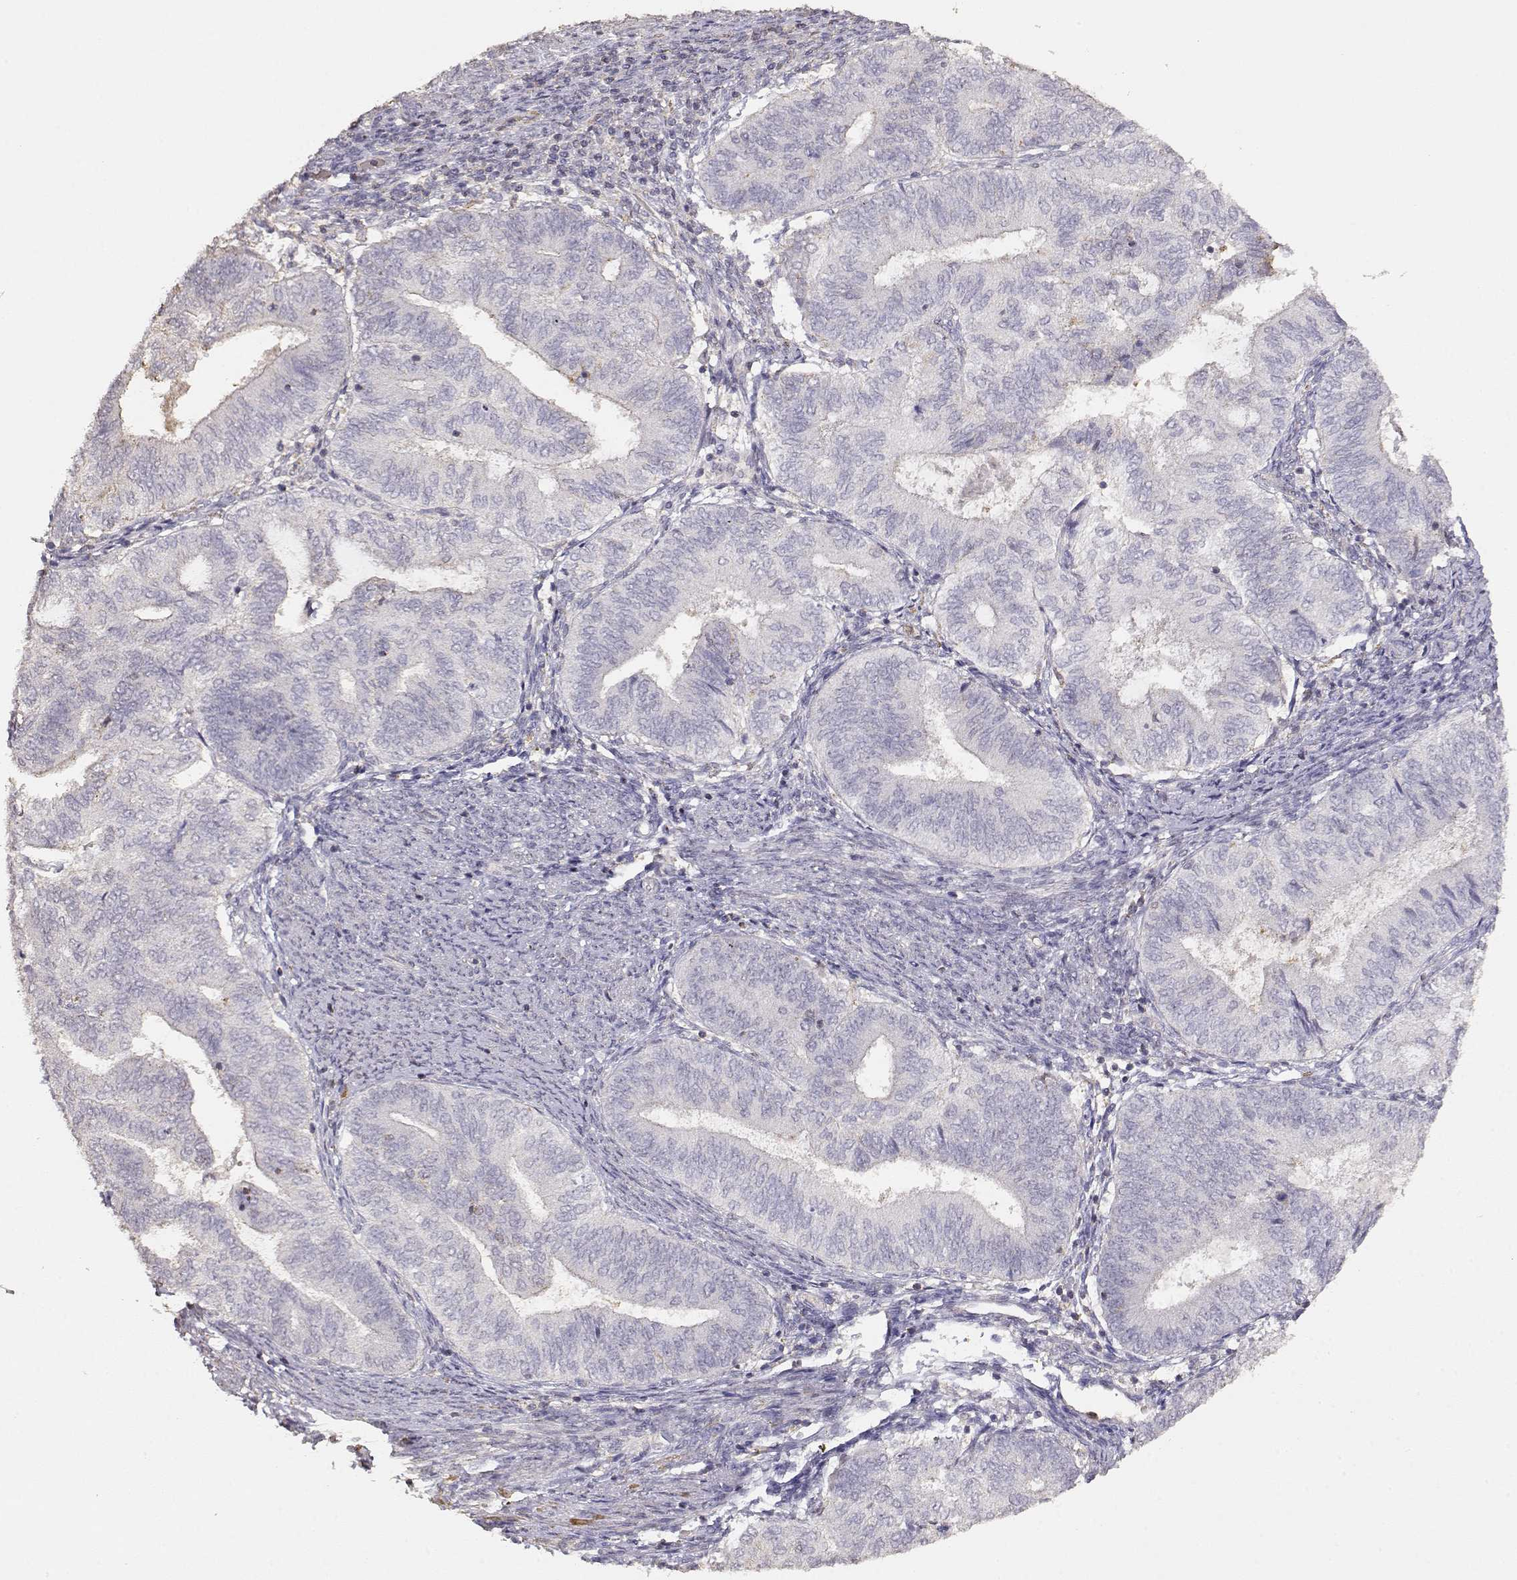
{"staining": {"intensity": "negative", "quantity": "none", "location": "none"}, "tissue": "endometrial cancer", "cell_type": "Tumor cells", "image_type": "cancer", "snomed": [{"axis": "morphology", "description": "Adenocarcinoma, NOS"}, {"axis": "topography", "description": "Endometrium"}], "caption": "Endometrial cancer (adenocarcinoma) stained for a protein using IHC shows no expression tumor cells.", "gene": "TNFRSF10C", "patient": {"sex": "female", "age": 65}}